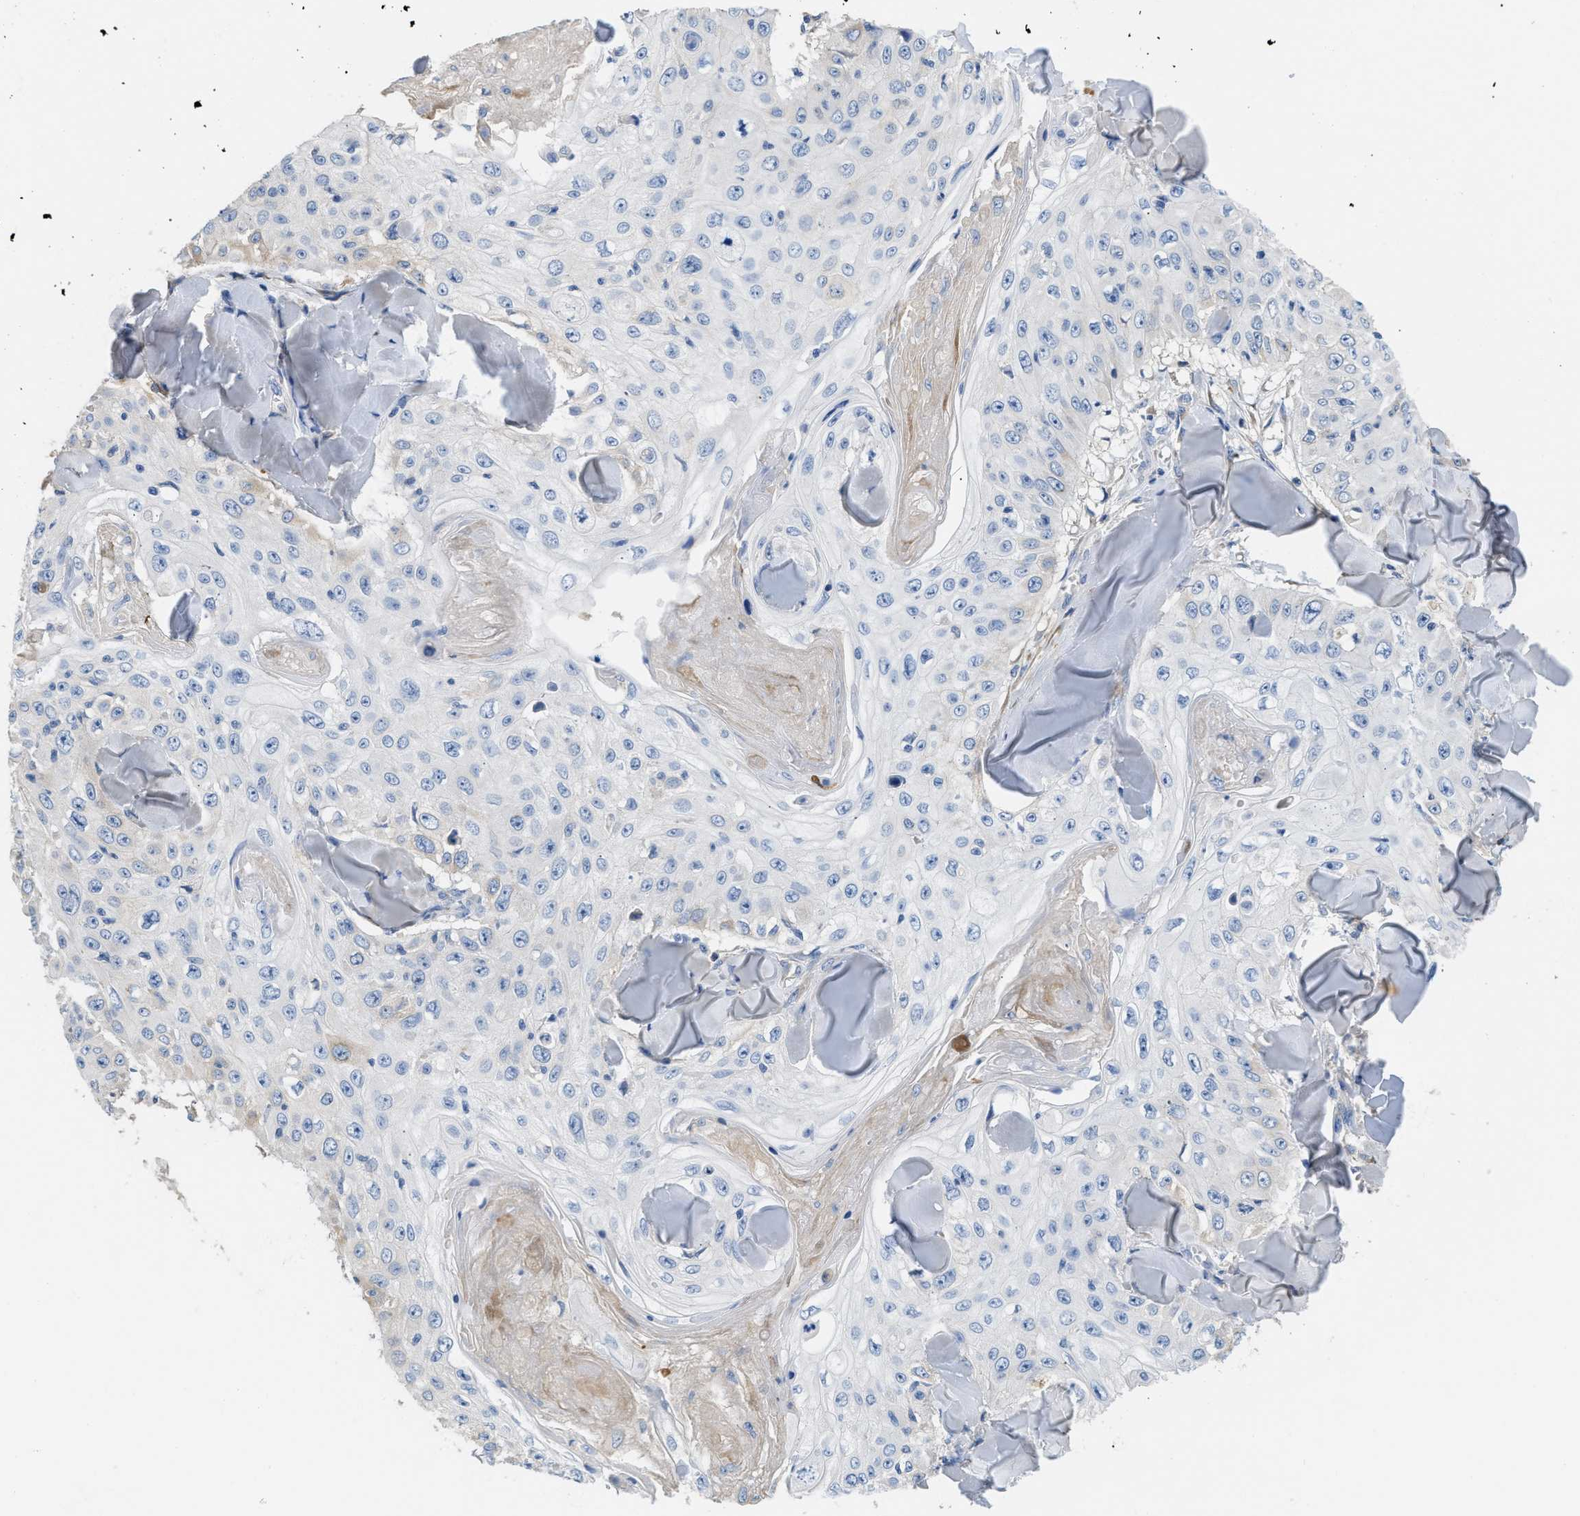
{"staining": {"intensity": "negative", "quantity": "none", "location": "none"}, "tissue": "skin cancer", "cell_type": "Tumor cells", "image_type": "cancer", "snomed": [{"axis": "morphology", "description": "Squamous cell carcinoma, NOS"}, {"axis": "topography", "description": "Skin"}], "caption": "DAB (3,3'-diaminobenzidine) immunohistochemical staining of skin squamous cell carcinoma exhibits no significant expression in tumor cells. (Stains: DAB (3,3'-diaminobenzidine) immunohistochemistry with hematoxylin counter stain, Microscopy: brightfield microscopy at high magnification).", "gene": "C1S", "patient": {"sex": "male", "age": 86}}